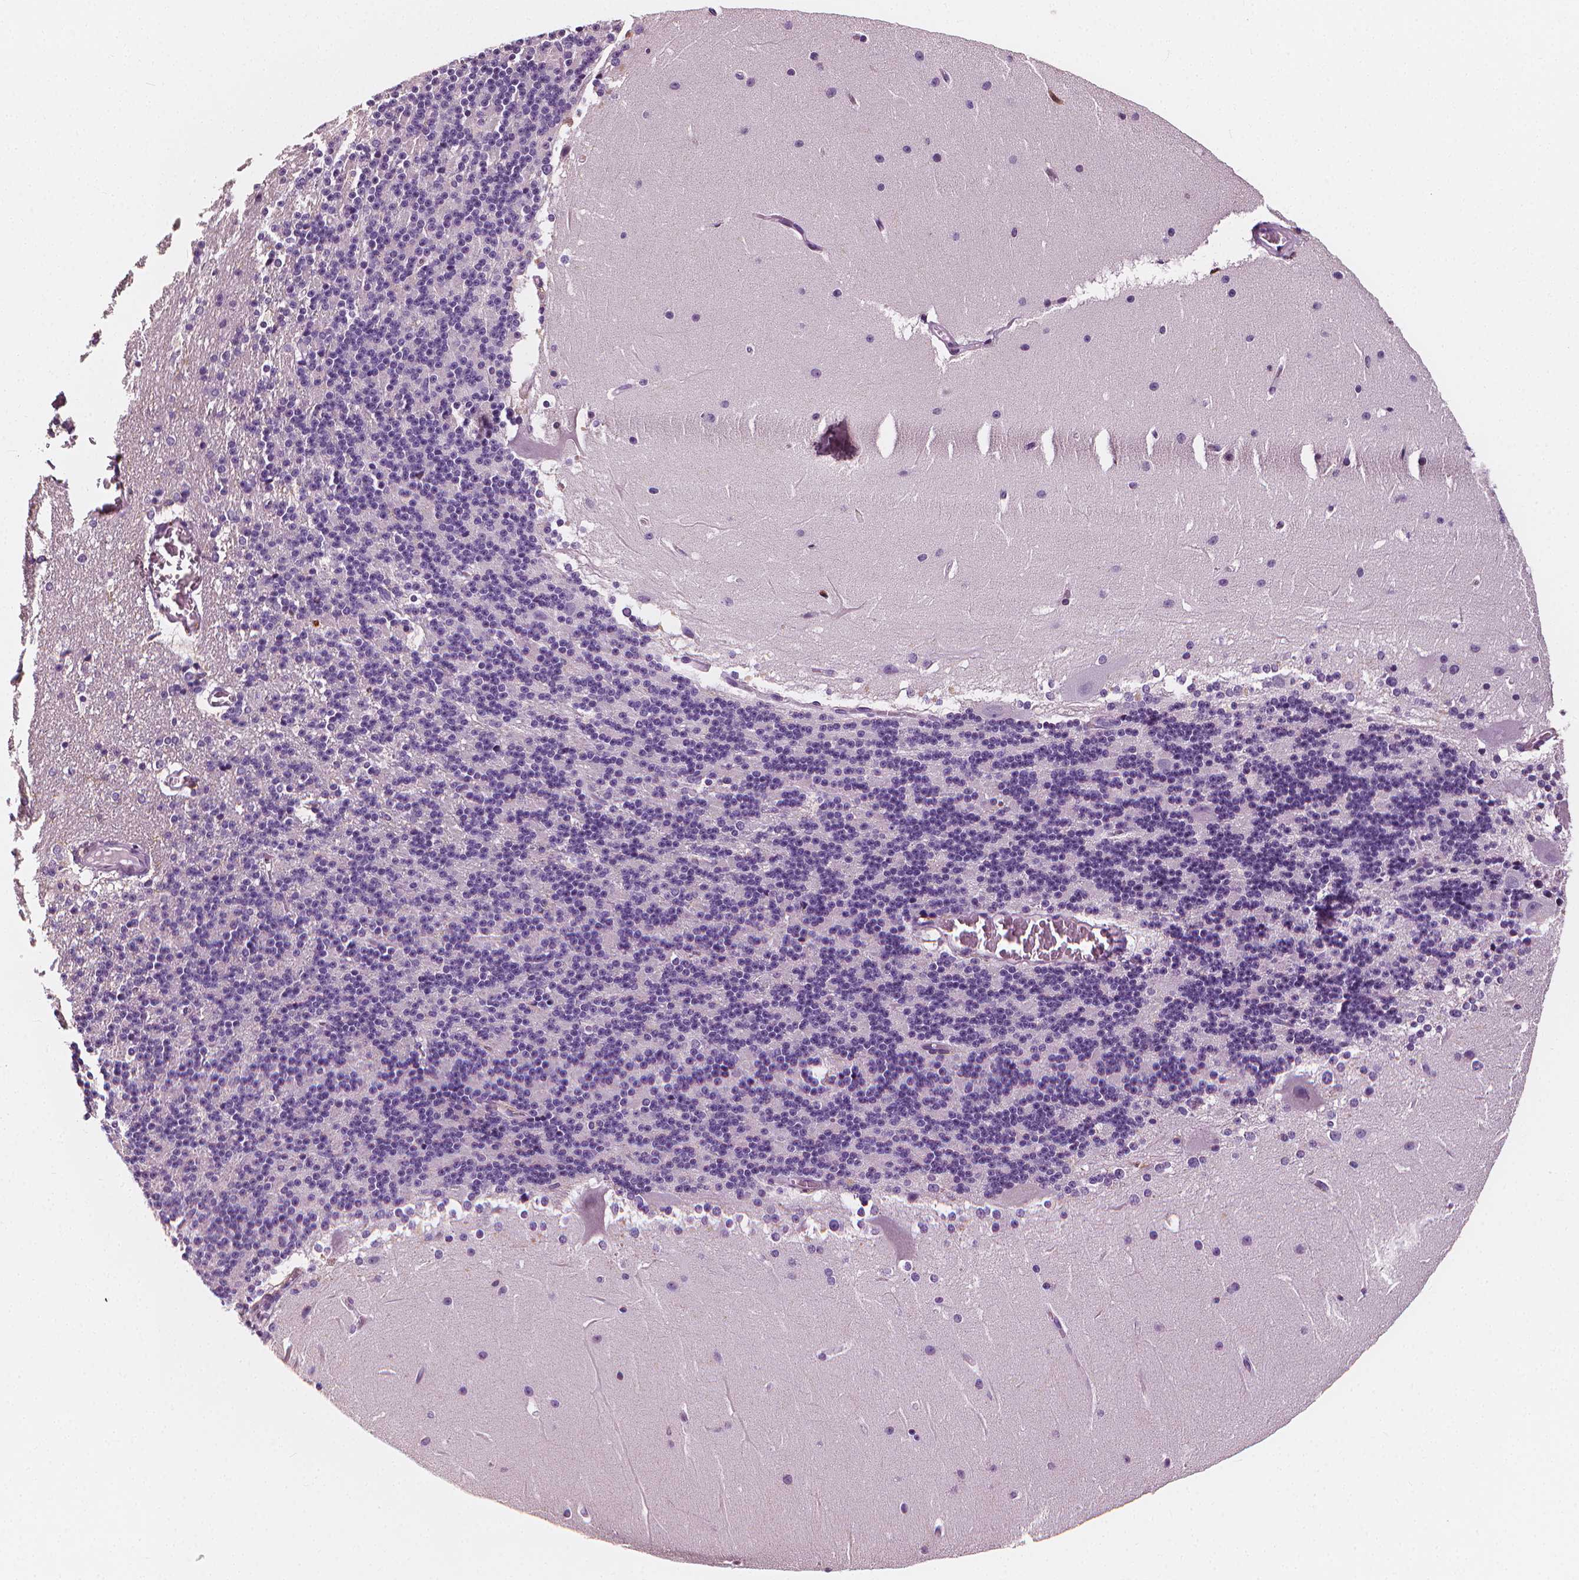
{"staining": {"intensity": "negative", "quantity": "none", "location": "none"}, "tissue": "cerebellum", "cell_type": "Cells in granular layer", "image_type": "normal", "snomed": [{"axis": "morphology", "description": "Normal tissue, NOS"}, {"axis": "topography", "description": "Cerebellum"}], "caption": "Normal cerebellum was stained to show a protein in brown. There is no significant staining in cells in granular layer. Nuclei are stained in blue.", "gene": "PTPRC", "patient": {"sex": "female", "age": 19}}